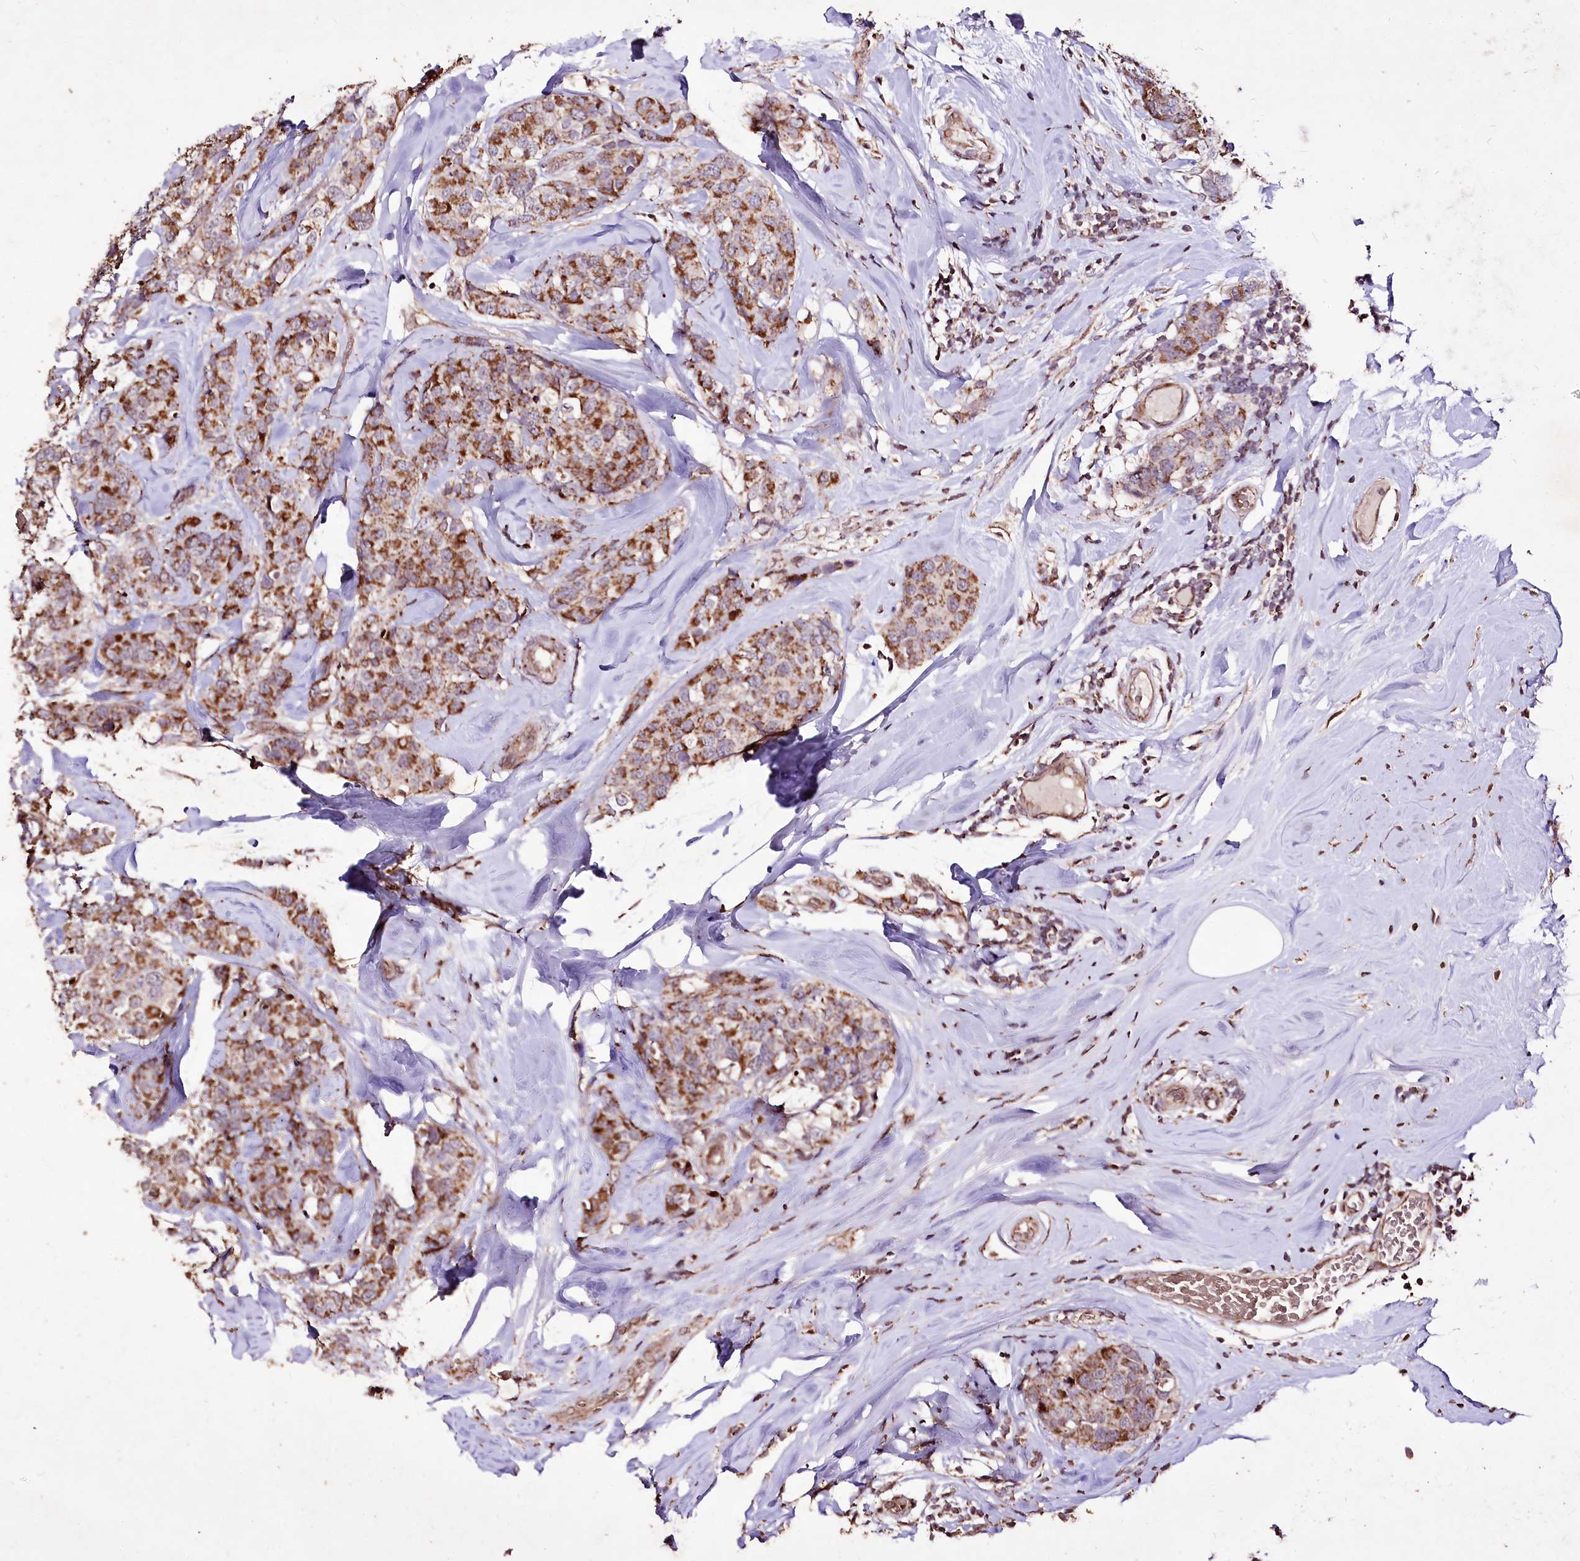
{"staining": {"intensity": "moderate", "quantity": ">75%", "location": "cytoplasmic/membranous"}, "tissue": "breast cancer", "cell_type": "Tumor cells", "image_type": "cancer", "snomed": [{"axis": "morphology", "description": "Lobular carcinoma"}, {"axis": "topography", "description": "Breast"}], "caption": "DAB immunohistochemical staining of breast lobular carcinoma shows moderate cytoplasmic/membranous protein positivity in about >75% of tumor cells.", "gene": "CARD19", "patient": {"sex": "female", "age": 59}}